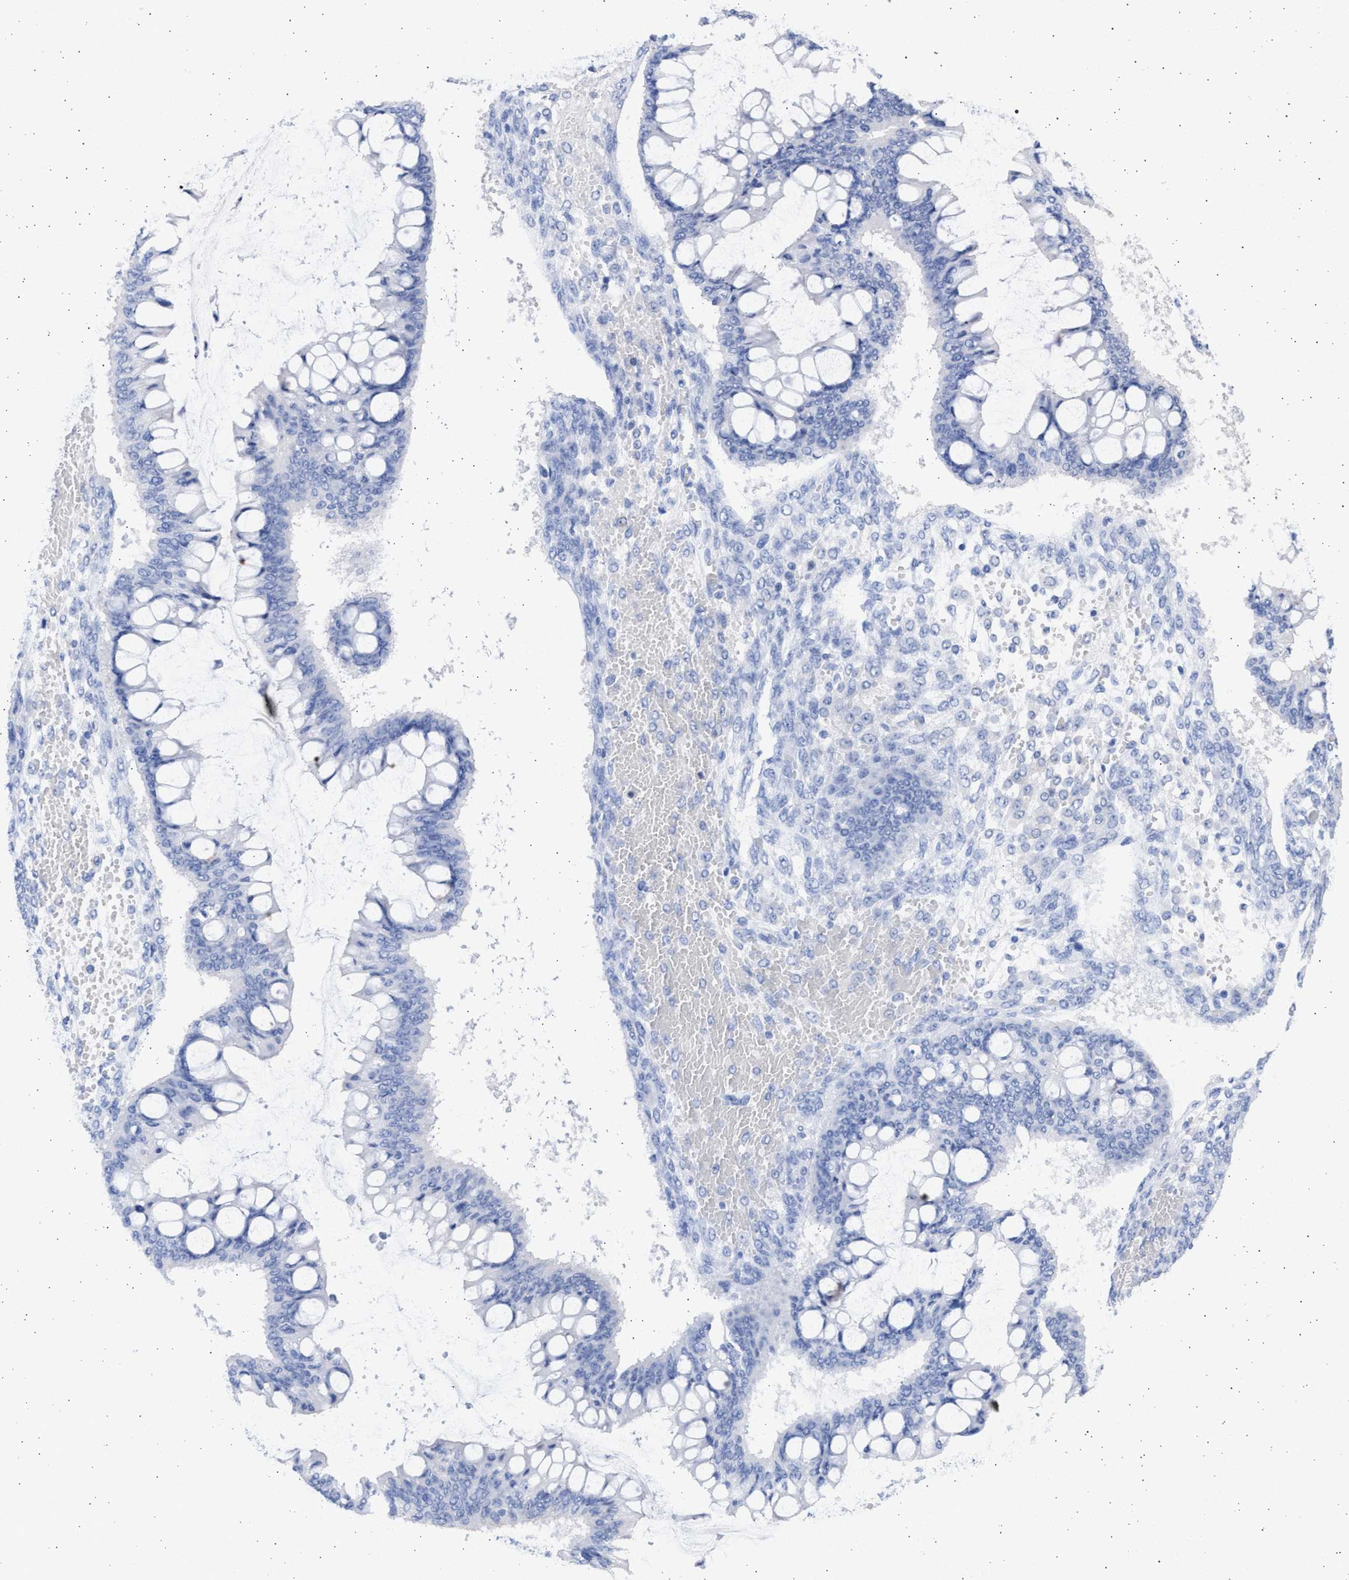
{"staining": {"intensity": "negative", "quantity": "none", "location": "none"}, "tissue": "ovarian cancer", "cell_type": "Tumor cells", "image_type": "cancer", "snomed": [{"axis": "morphology", "description": "Cystadenocarcinoma, mucinous, NOS"}, {"axis": "topography", "description": "Ovary"}], "caption": "The micrograph displays no staining of tumor cells in mucinous cystadenocarcinoma (ovarian).", "gene": "ALDOC", "patient": {"sex": "female", "age": 73}}